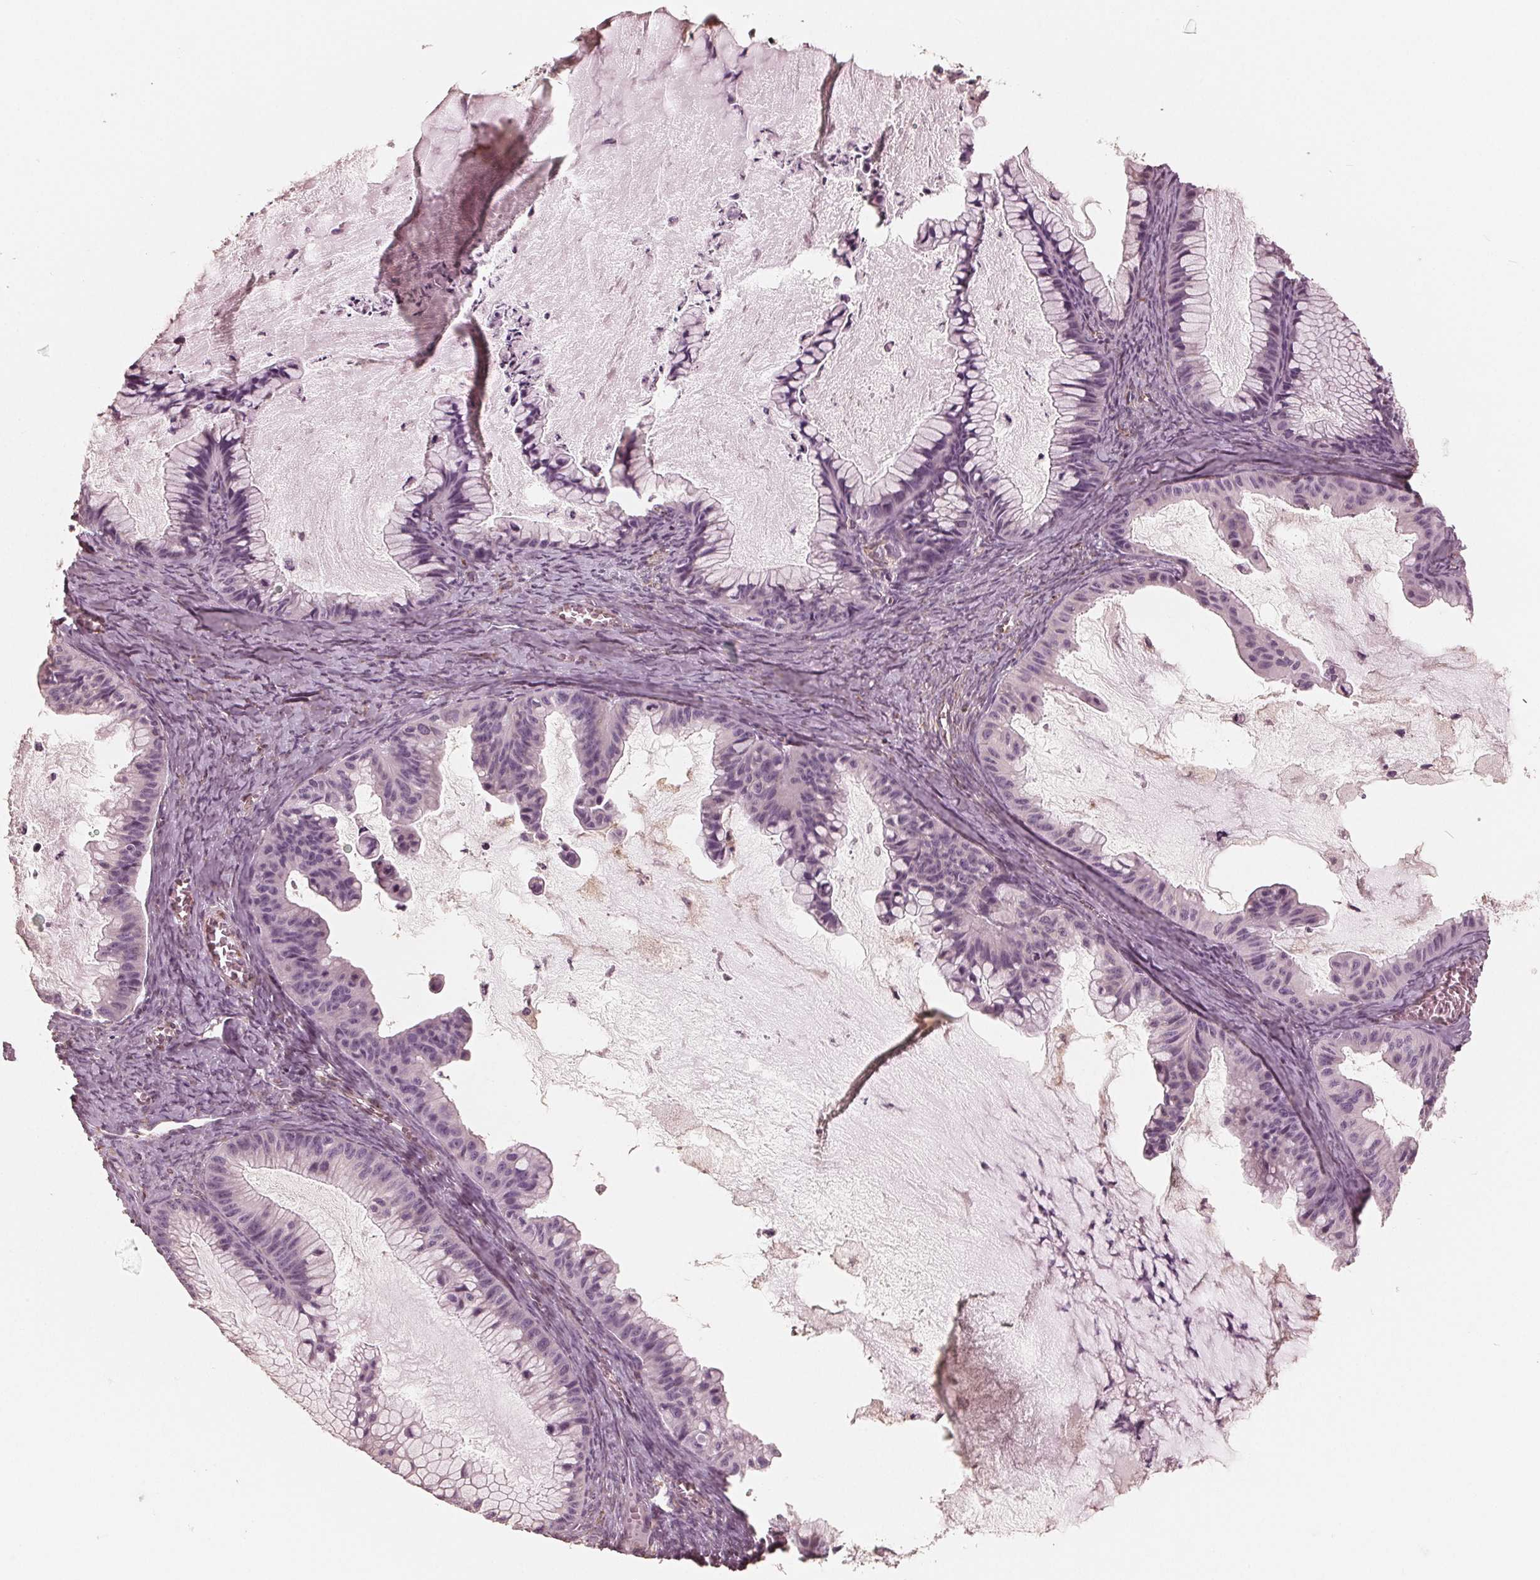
{"staining": {"intensity": "negative", "quantity": "none", "location": "none"}, "tissue": "ovarian cancer", "cell_type": "Tumor cells", "image_type": "cancer", "snomed": [{"axis": "morphology", "description": "Cystadenocarcinoma, mucinous, NOS"}, {"axis": "topography", "description": "Ovary"}], "caption": "Ovarian mucinous cystadenocarcinoma stained for a protein using immunohistochemistry demonstrates no expression tumor cells.", "gene": "IKBIP", "patient": {"sex": "female", "age": 72}}